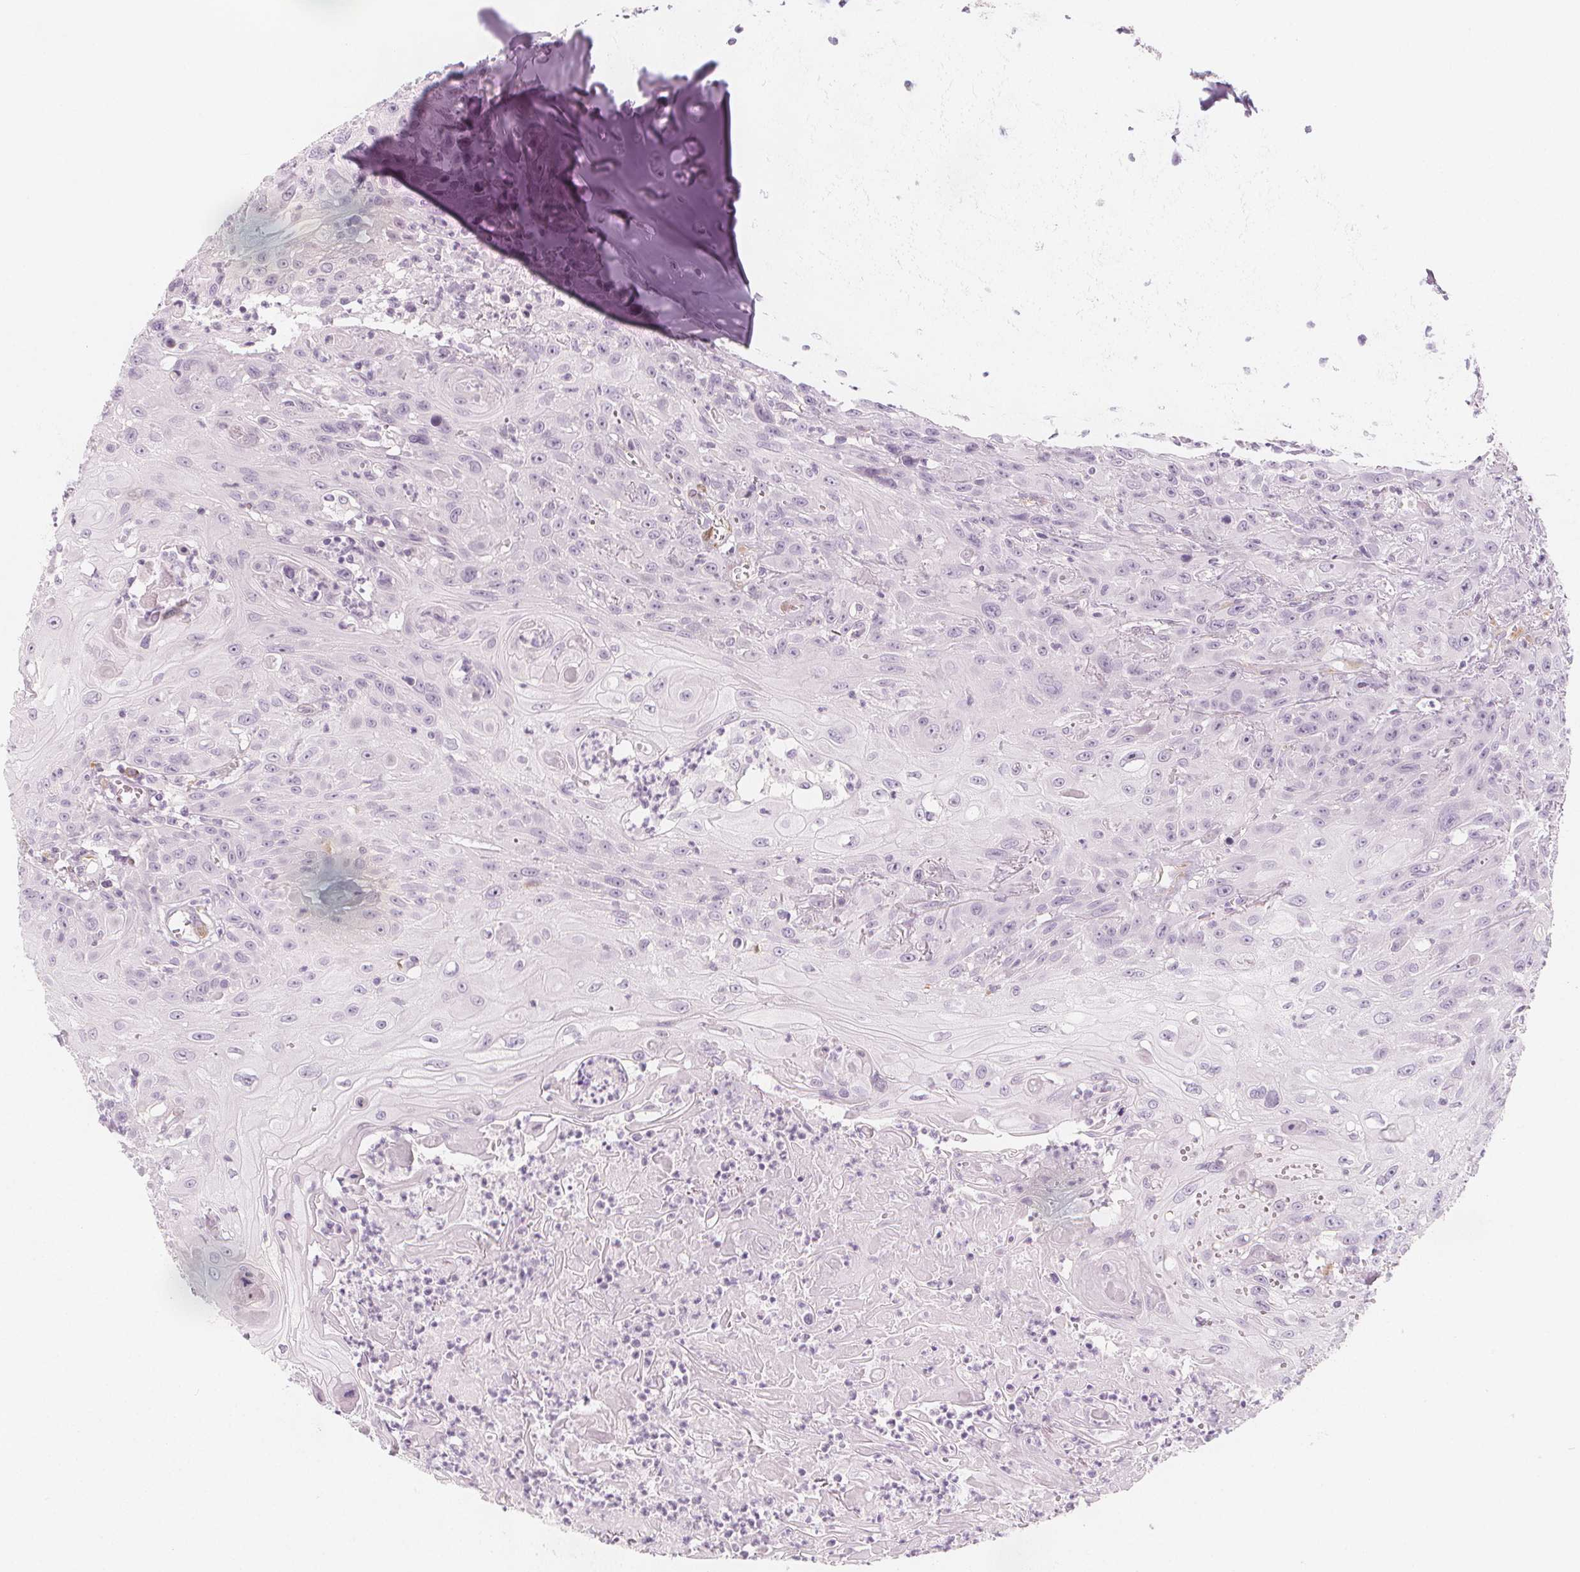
{"staining": {"intensity": "negative", "quantity": "none", "location": "none"}, "tissue": "head and neck cancer", "cell_type": "Tumor cells", "image_type": "cancer", "snomed": [{"axis": "morphology", "description": "Squamous cell carcinoma, NOS"}, {"axis": "topography", "description": "Skin"}, {"axis": "topography", "description": "Head-Neck"}], "caption": "Immunohistochemistry (IHC) image of neoplastic tissue: human squamous cell carcinoma (head and neck) stained with DAB exhibits no significant protein staining in tumor cells.", "gene": "MAP1A", "patient": {"sex": "male", "age": 80}}